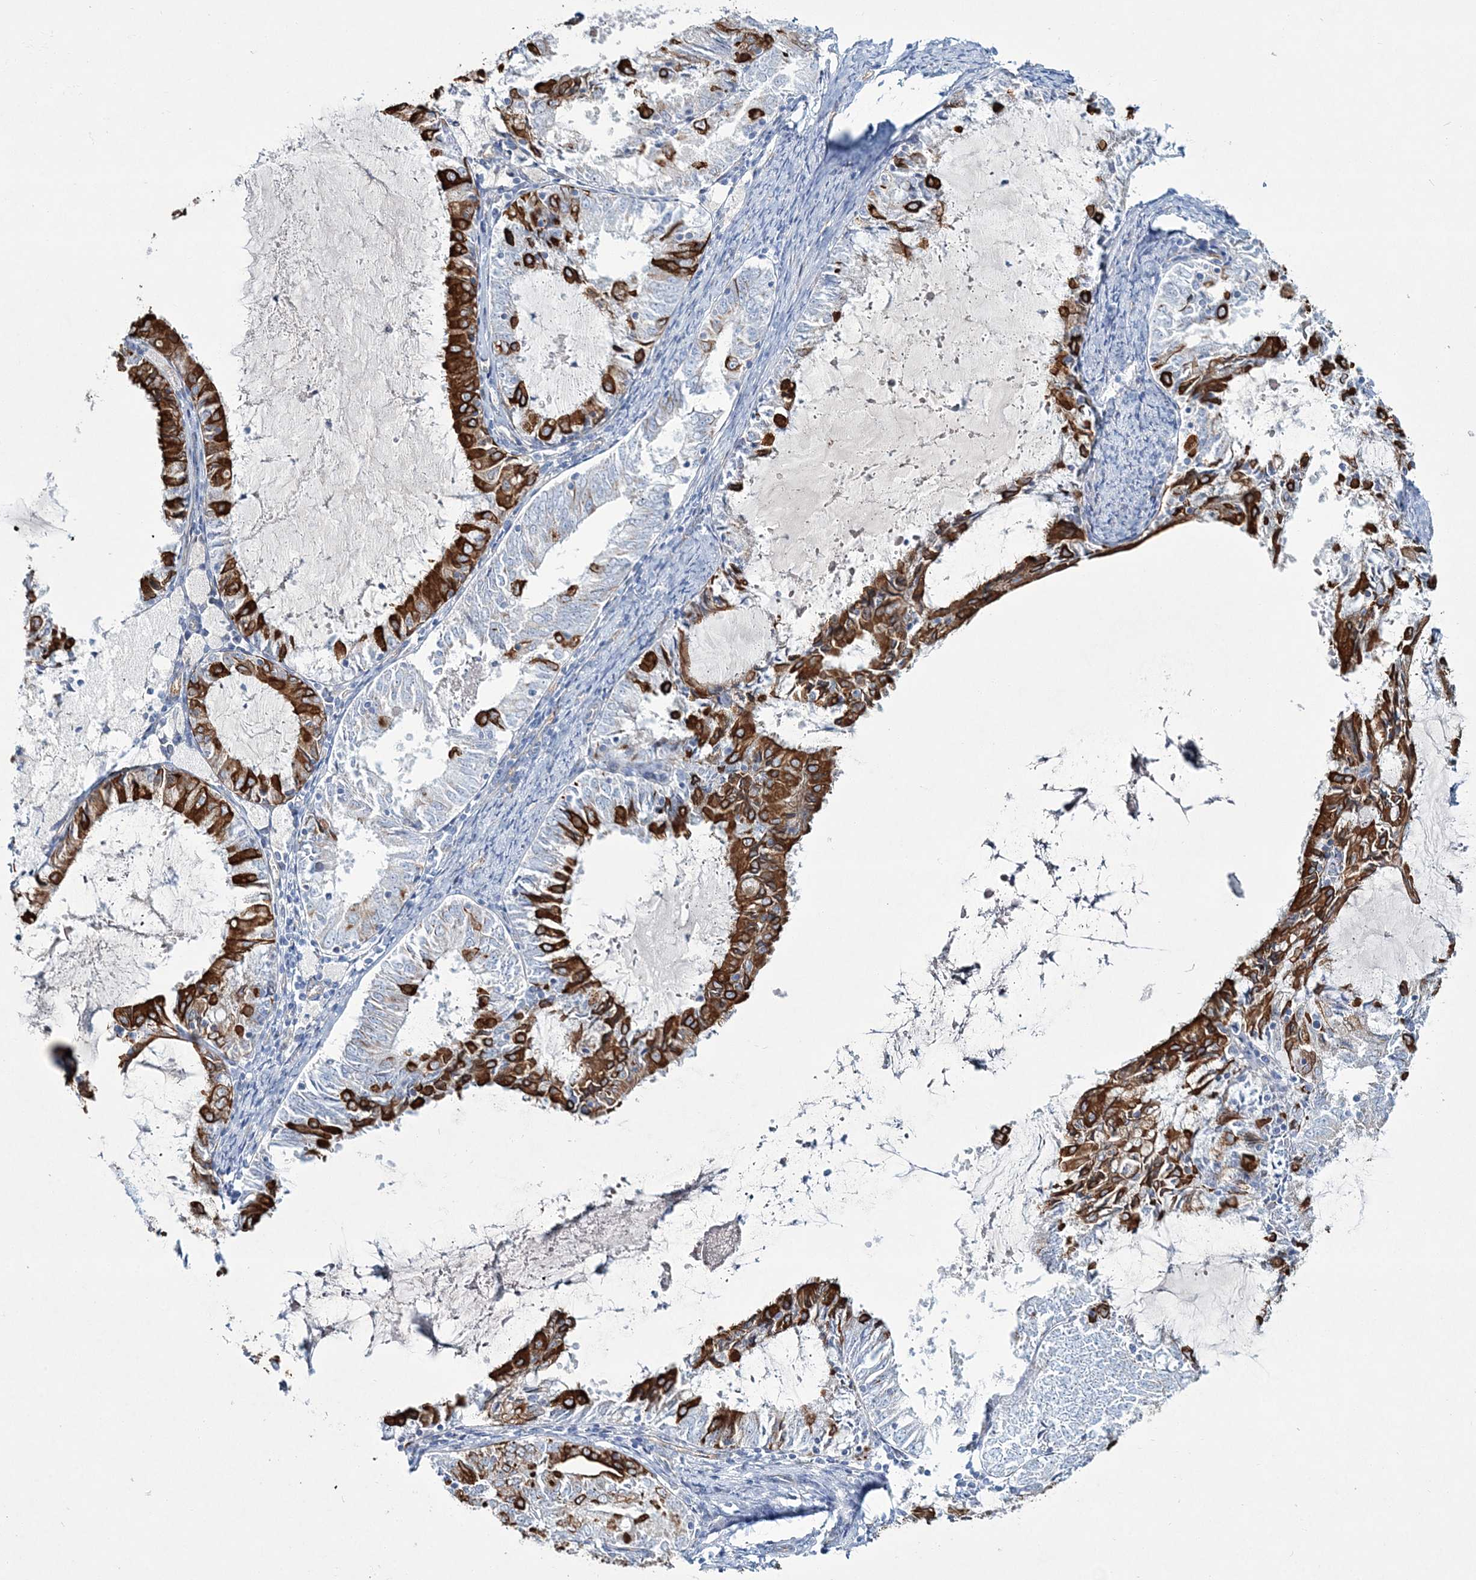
{"staining": {"intensity": "strong", "quantity": "25%-75%", "location": "cytoplasmic/membranous"}, "tissue": "endometrial cancer", "cell_type": "Tumor cells", "image_type": "cancer", "snomed": [{"axis": "morphology", "description": "Adenocarcinoma, NOS"}, {"axis": "topography", "description": "Endometrium"}], "caption": "Protein analysis of endometrial cancer tissue reveals strong cytoplasmic/membranous positivity in approximately 25%-75% of tumor cells. Immunohistochemistry (ihc) stains the protein of interest in brown and the nuclei are stained blue.", "gene": "ADGRL1", "patient": {"sex": "female", "age": 57}}